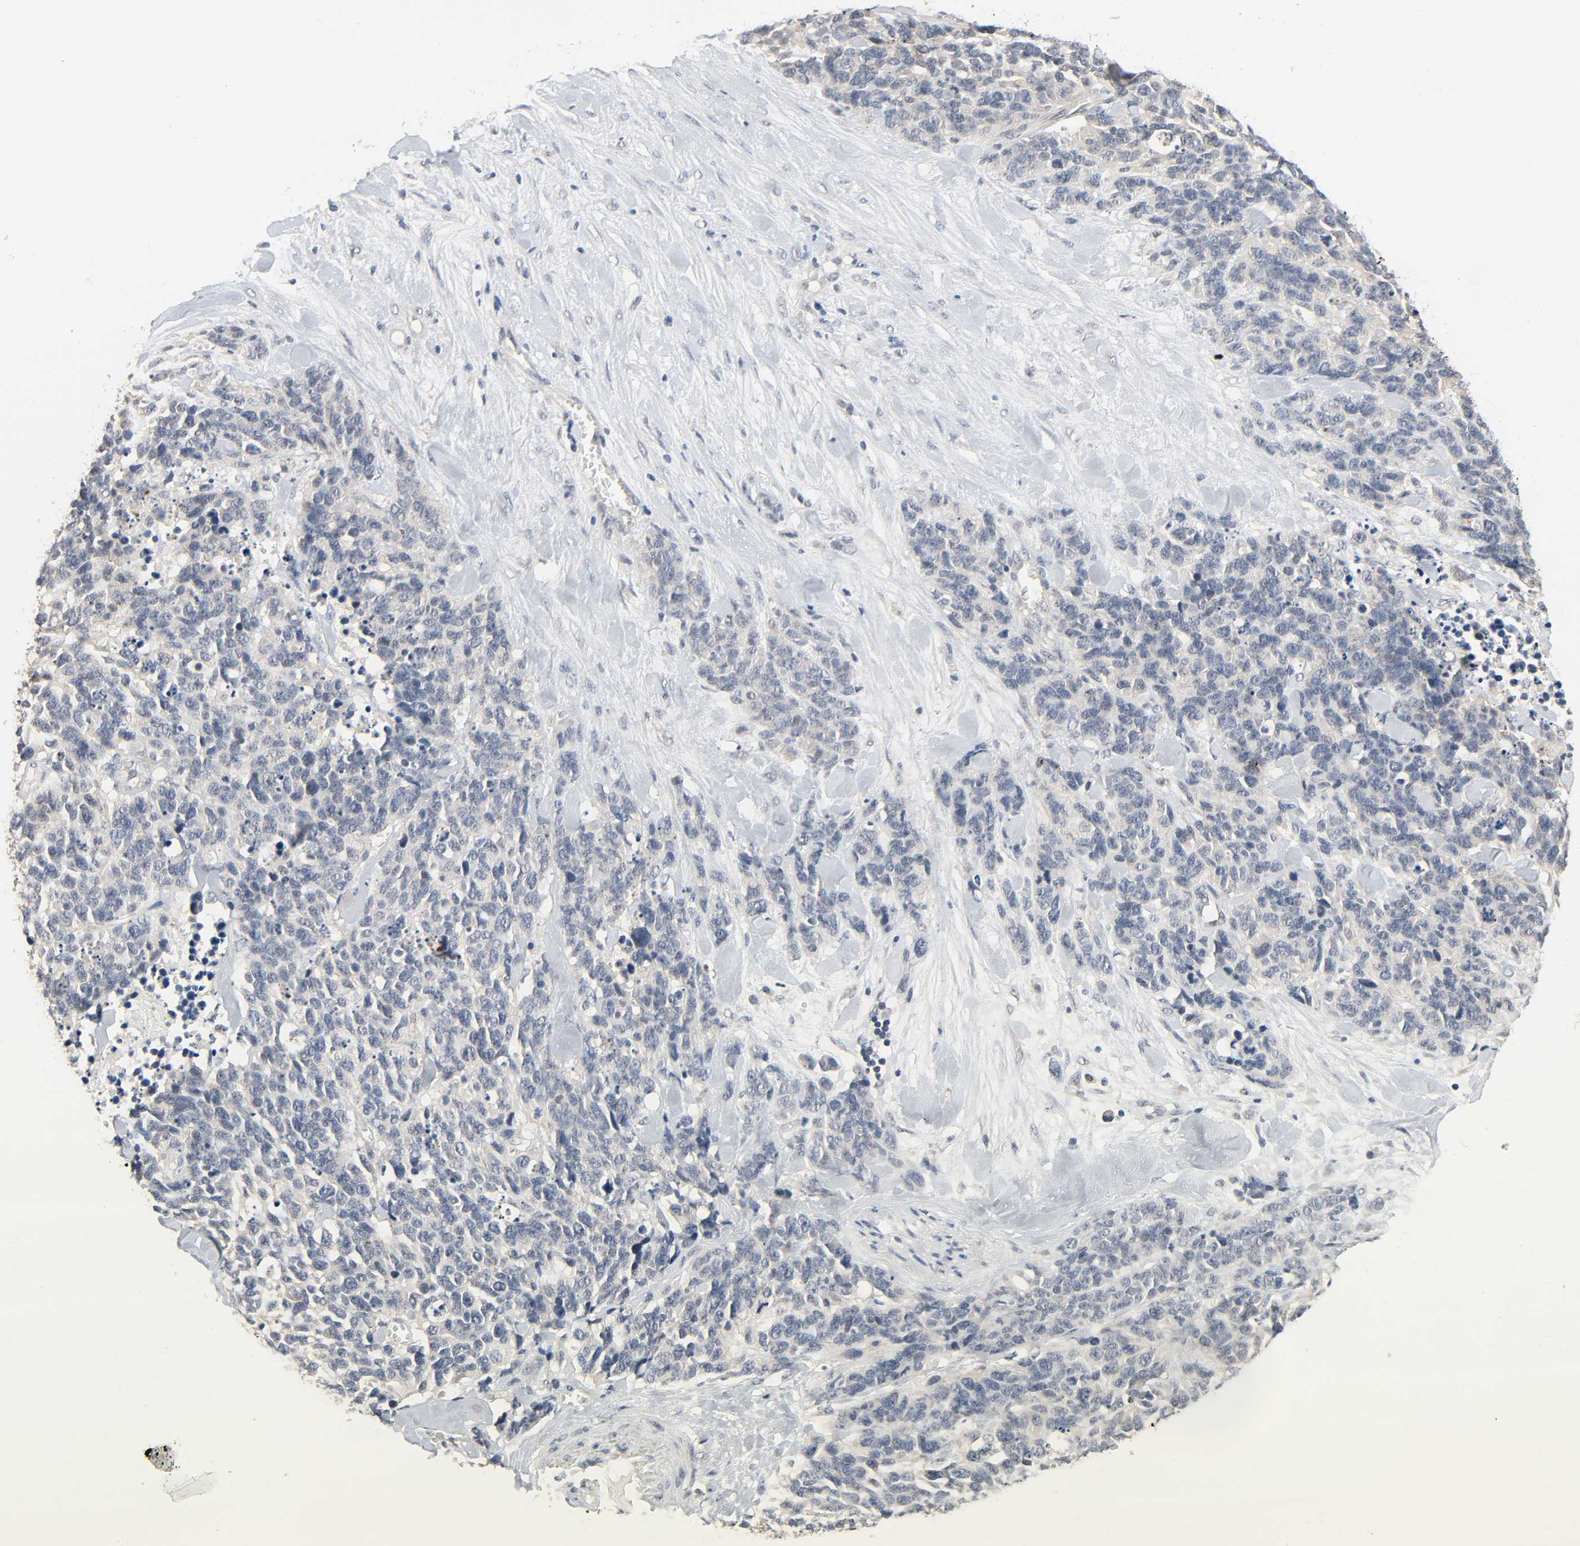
{"staining": {"intensity": "negative", "quantity": "none", "location": "none"}, "tissue": "lung cancer", "cell_type": "Tumor cells", "image_type": "cancer", "snomed": [{"axis": "morphology", "description": "Neoplasm, malignant, NOS"}, {"axis": "topography", "description": "Lung"}], "caption": "Tumor cells are negative for brown protein staining in lung cancer (neoplasm (malignant)).", "gene": "MAGEA8", "patient": {"sex": "female", "age": 58}}